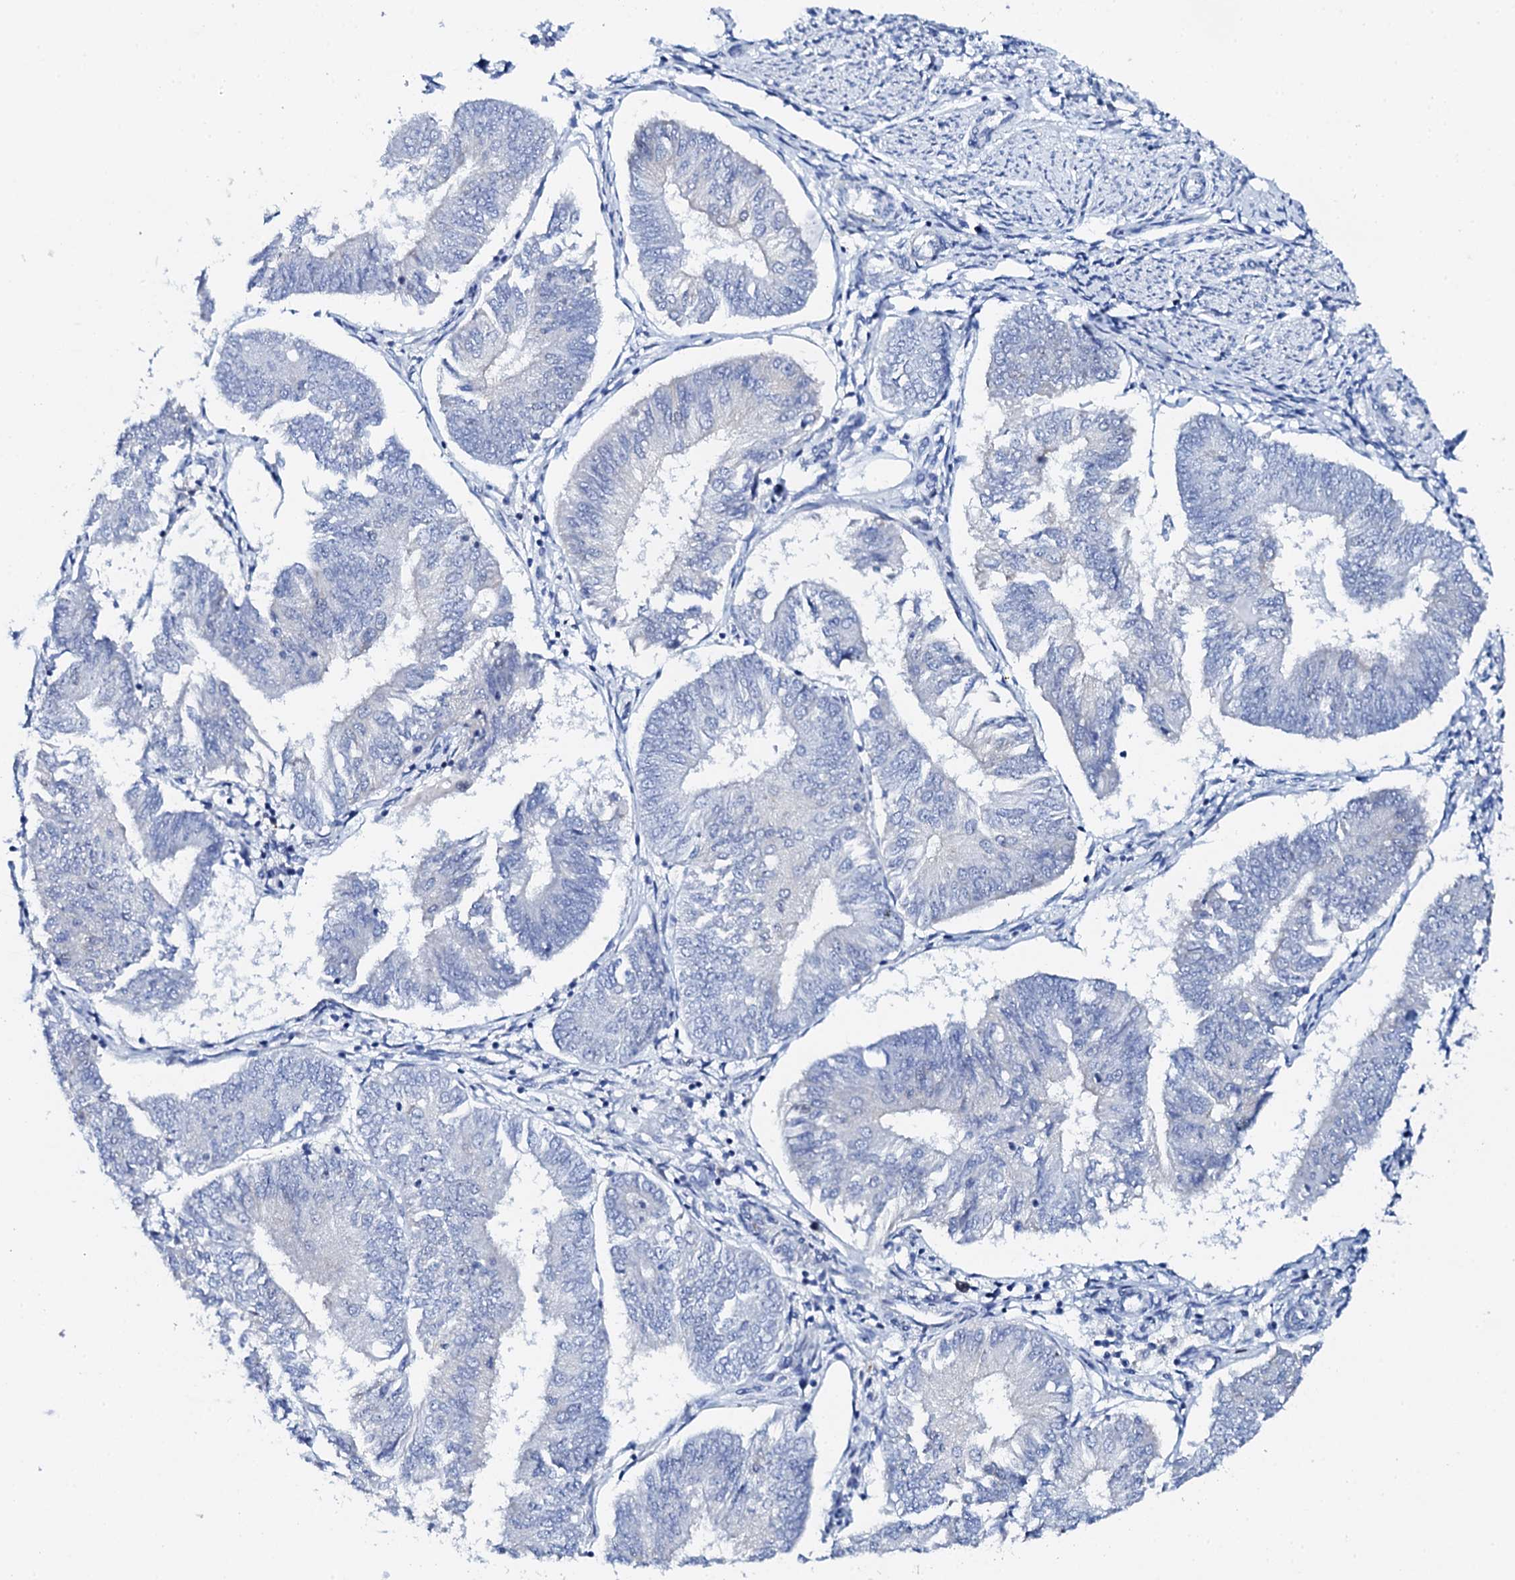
{"staining": {"intensity": "negative", "quantity": "none", "location": "none"}, "tissue": "endometrial cancer", "cell_type": "Tumor cells", "image_type": "cancer", "snomed": [{"axis": "morphology", "description": "Adenocarcinoma, NOS"}, {"axis": "topography", "description": "Endometrium"}], "caption": "Adenocarcinoma (endometrial) stained for a protein using IHC reveals no positivity tumor cells.", "gene": "NUDT13", "patient": {"sex": "female", "age": 58}}